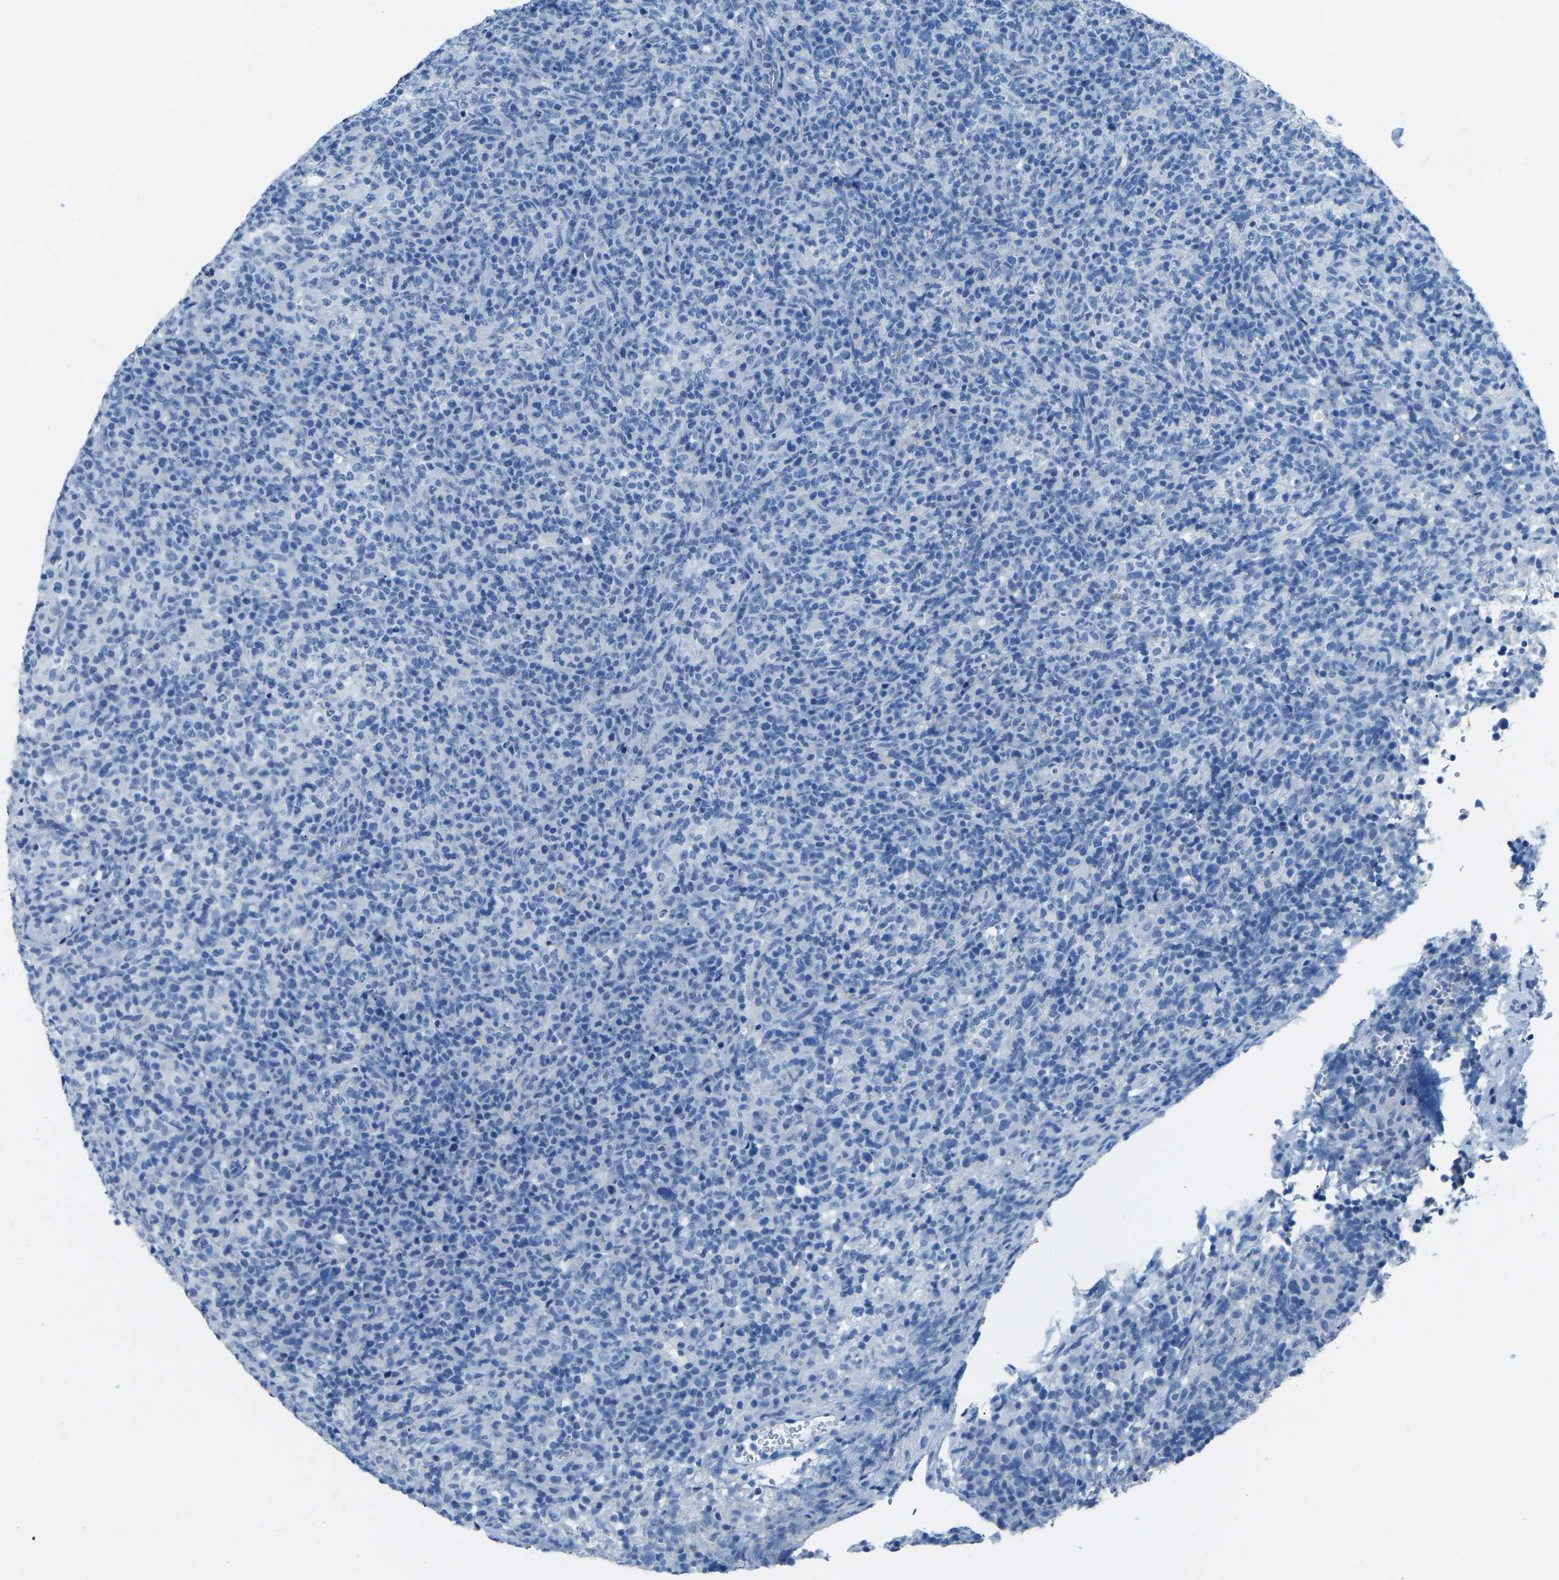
{"staining": {"intensity": "negative", "quantity": "none", "location": "none"}, "tissue": "lymphoma", "cell_type": "Tumor cells", "image_type": "cancer", "snomed": [{"axis": "morphology", "description": "Malignant lymphoma, non-Hodgkin's type, High grade"}, {"axis": "topography", "description": "Lymph node"}], "caption": "Protein analysis of malignant lymphoma, non-Hodgkin's type (high-grade) exhibits no significant expression in tumor cells. Brightfield microscopy of immunohistochemistry (IHC) stained with DAB (brown) and hematoxylin (blue), captured at high magnification.", "gene": "MYH8", "patient": {"sex": "female", "age": 76}}